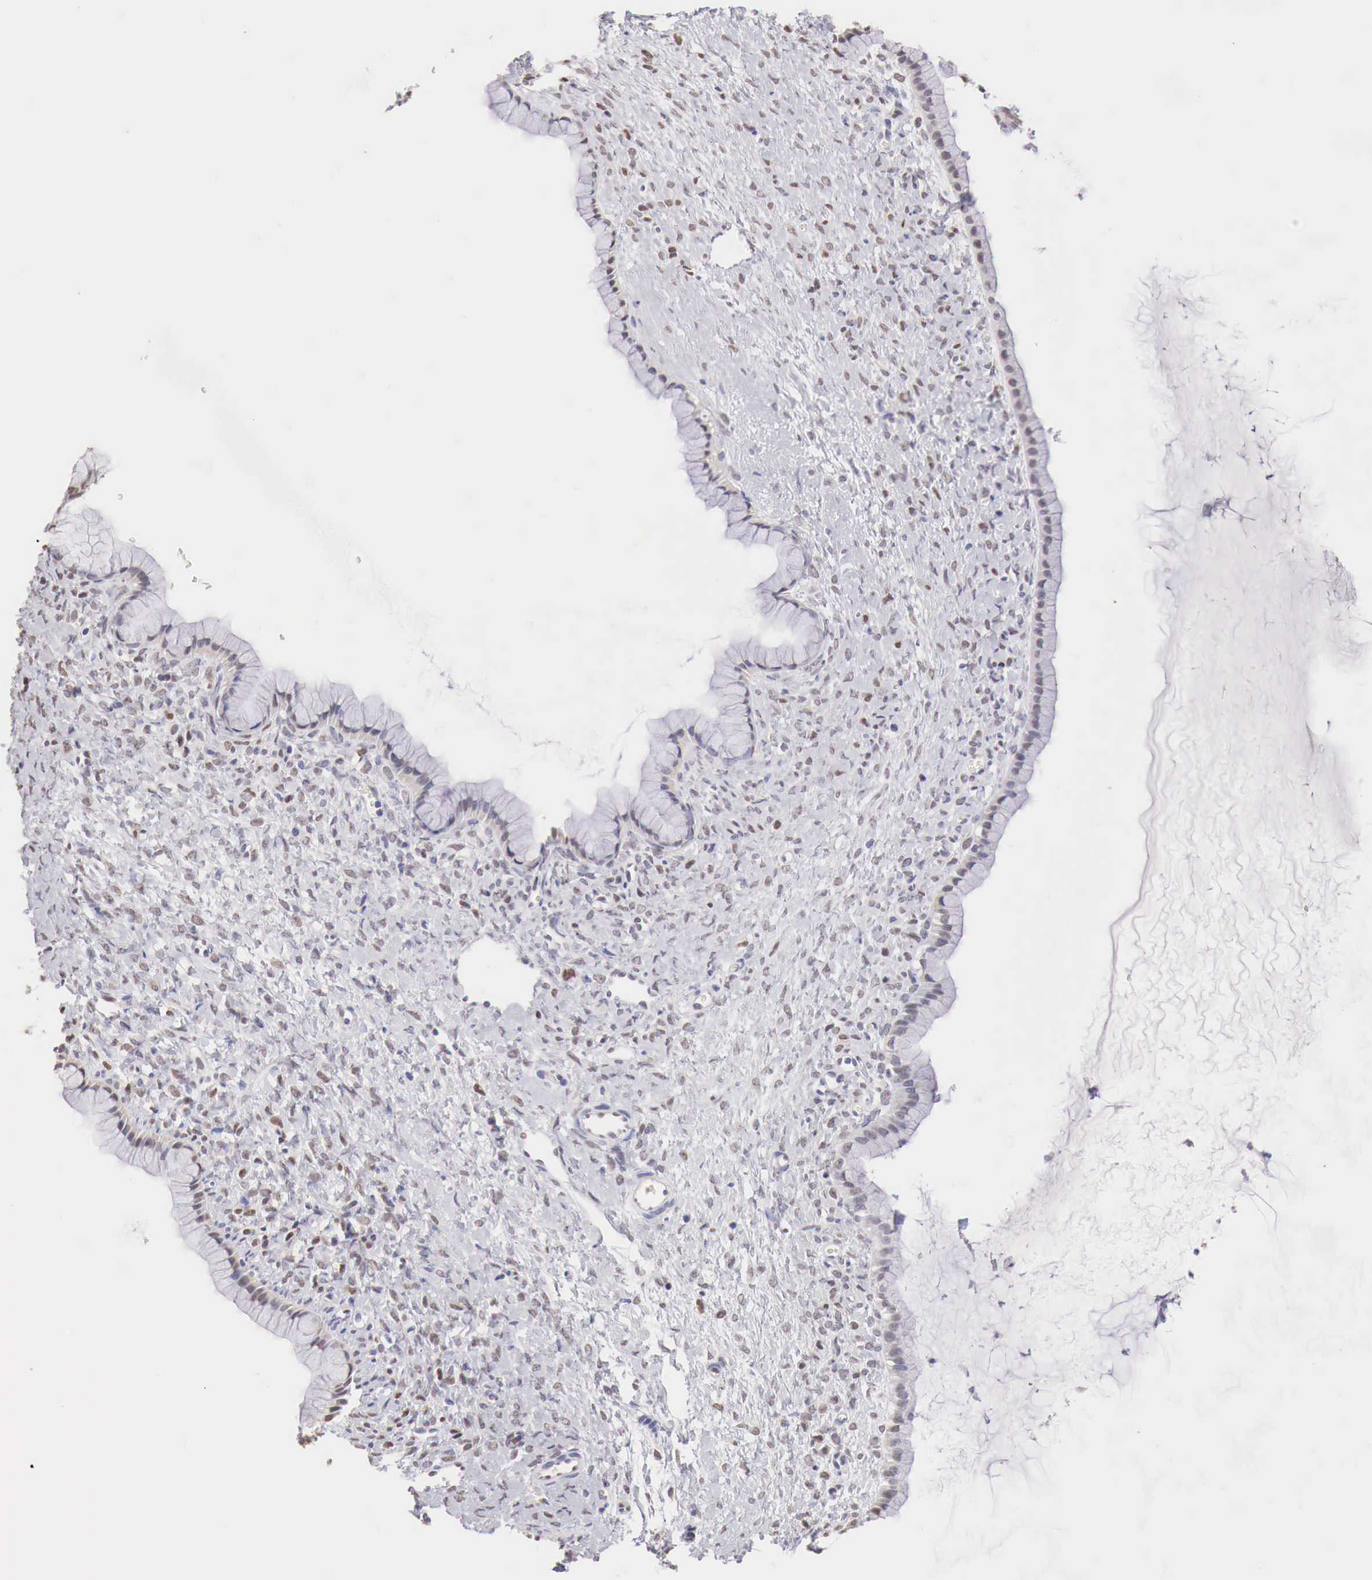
{"staining": {"intensity": "negative", "quantity": "none", "location": "none"}, "tissue": "ovarian cancer", "cell_type": "Tumor cells", "image_type": "cancer", "snomed": [{"axis": "morphology", "description": "Cystadenocarcinoma, mucinous, NOS"}, {"axis": "topography", "description": "Ovary"}], "caption": "A high-resolution micrograph shows immunohistochemistry (IHC) staining of mucinous cystadenocarcinoma (ovarian), which reveals no significant staining in tumor cells. Brightfield microscopy of immunohistochemistry stained with DAB (brown) and hematoxylin (blue), captured at high magnification.", "gene": "UBA1", "patient": {"sex": "female", "age": 25}}